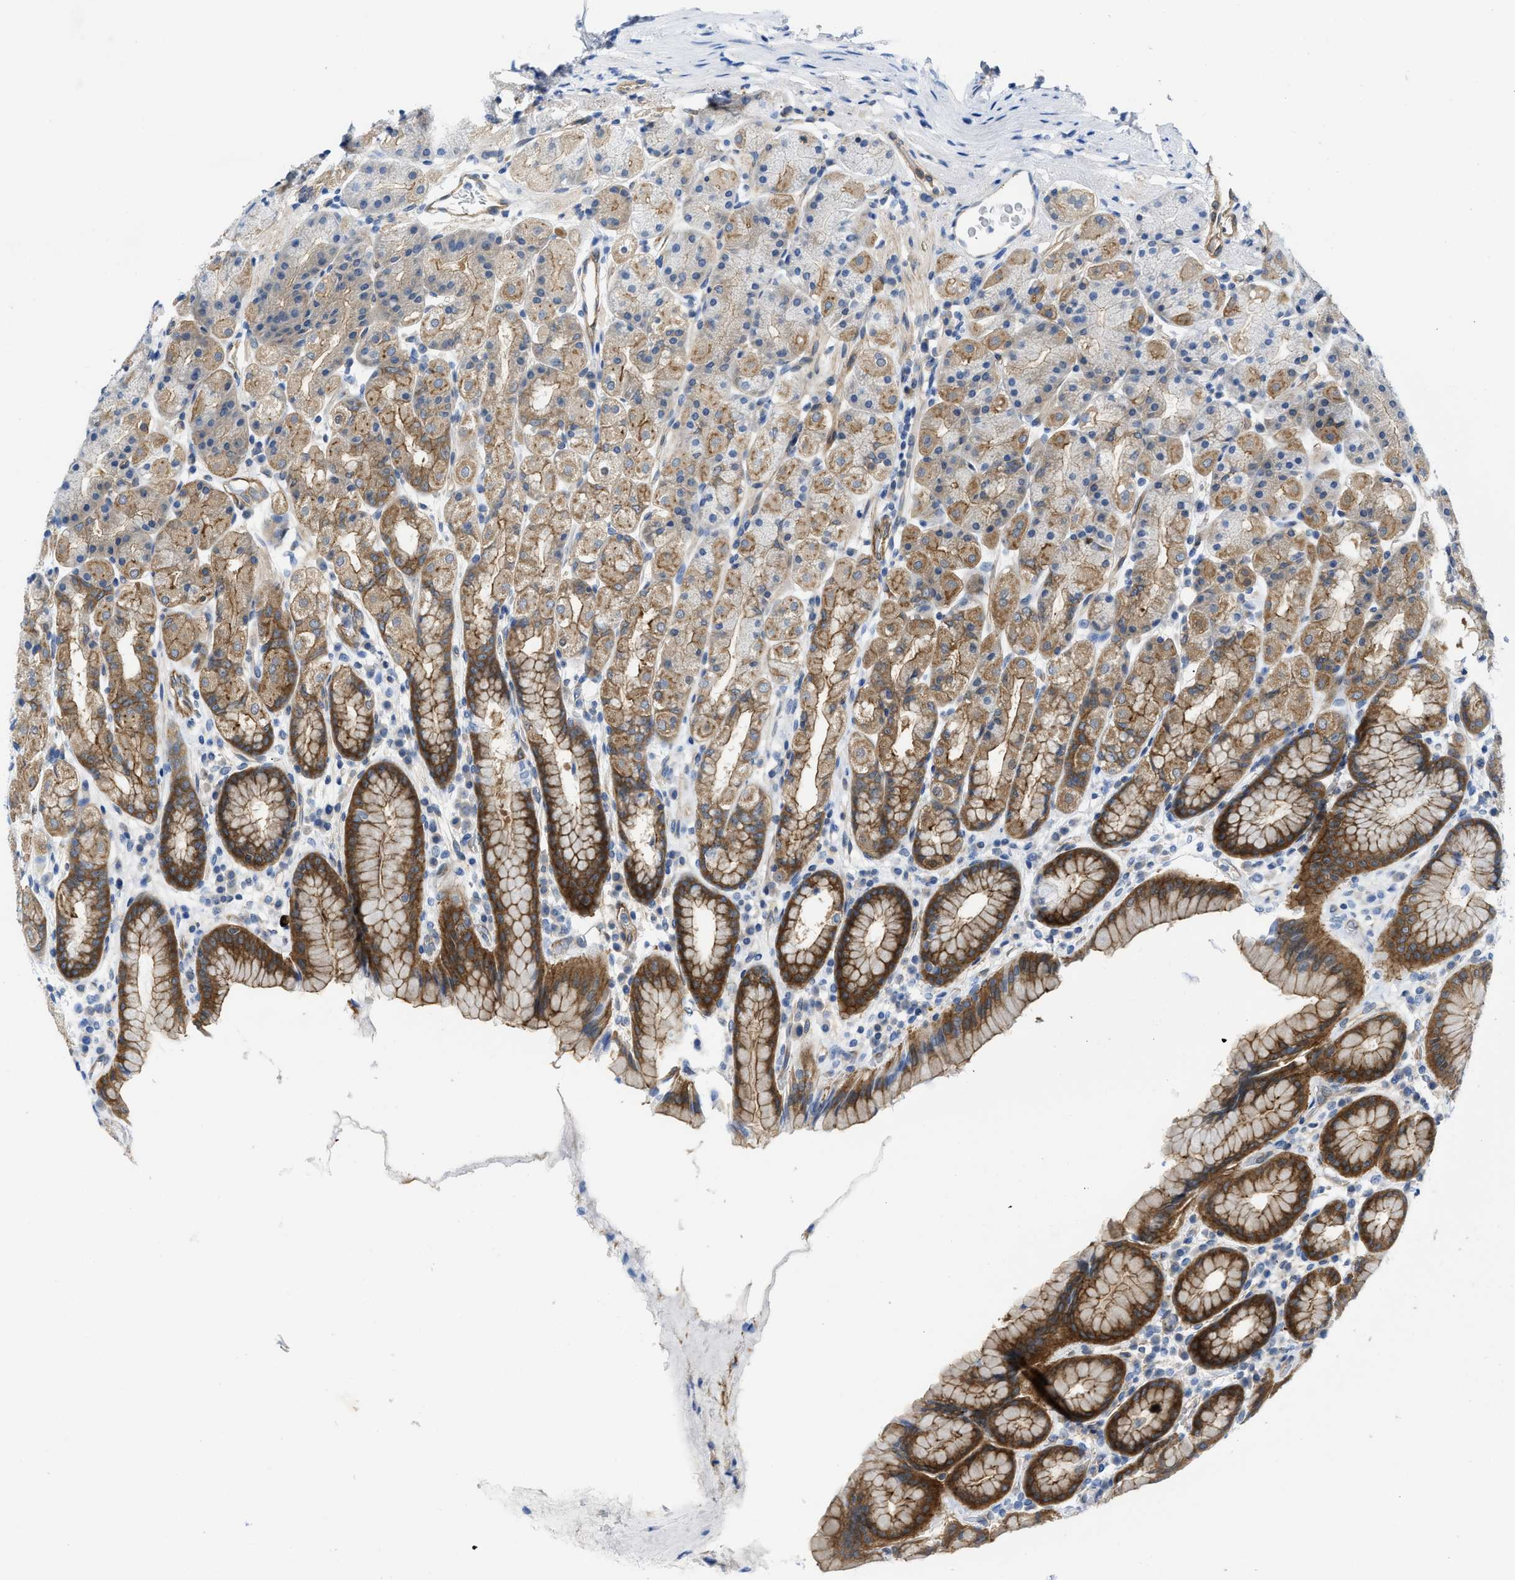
{"staining": {"intensity": "moderate", "quantity": "25%-75%", "location": "cytoplasmic/membranous"}, "tissue": "stomach", "cell_type": "Glandular cells", "image_type": "normal", "snomed": [{"axis": "morphology", "description": "Normal tissue, NOS"}, {"axis": "topography", "description": "Stomach, upper"}], "caption": "Human stomach stained with a brown dye exhibits moderate cytoplasmic/membranous positive expression in about 25%-75% of glandular cells.", "gene": "PDLIM5", "patient": {"sex": "male", "age": 68}}